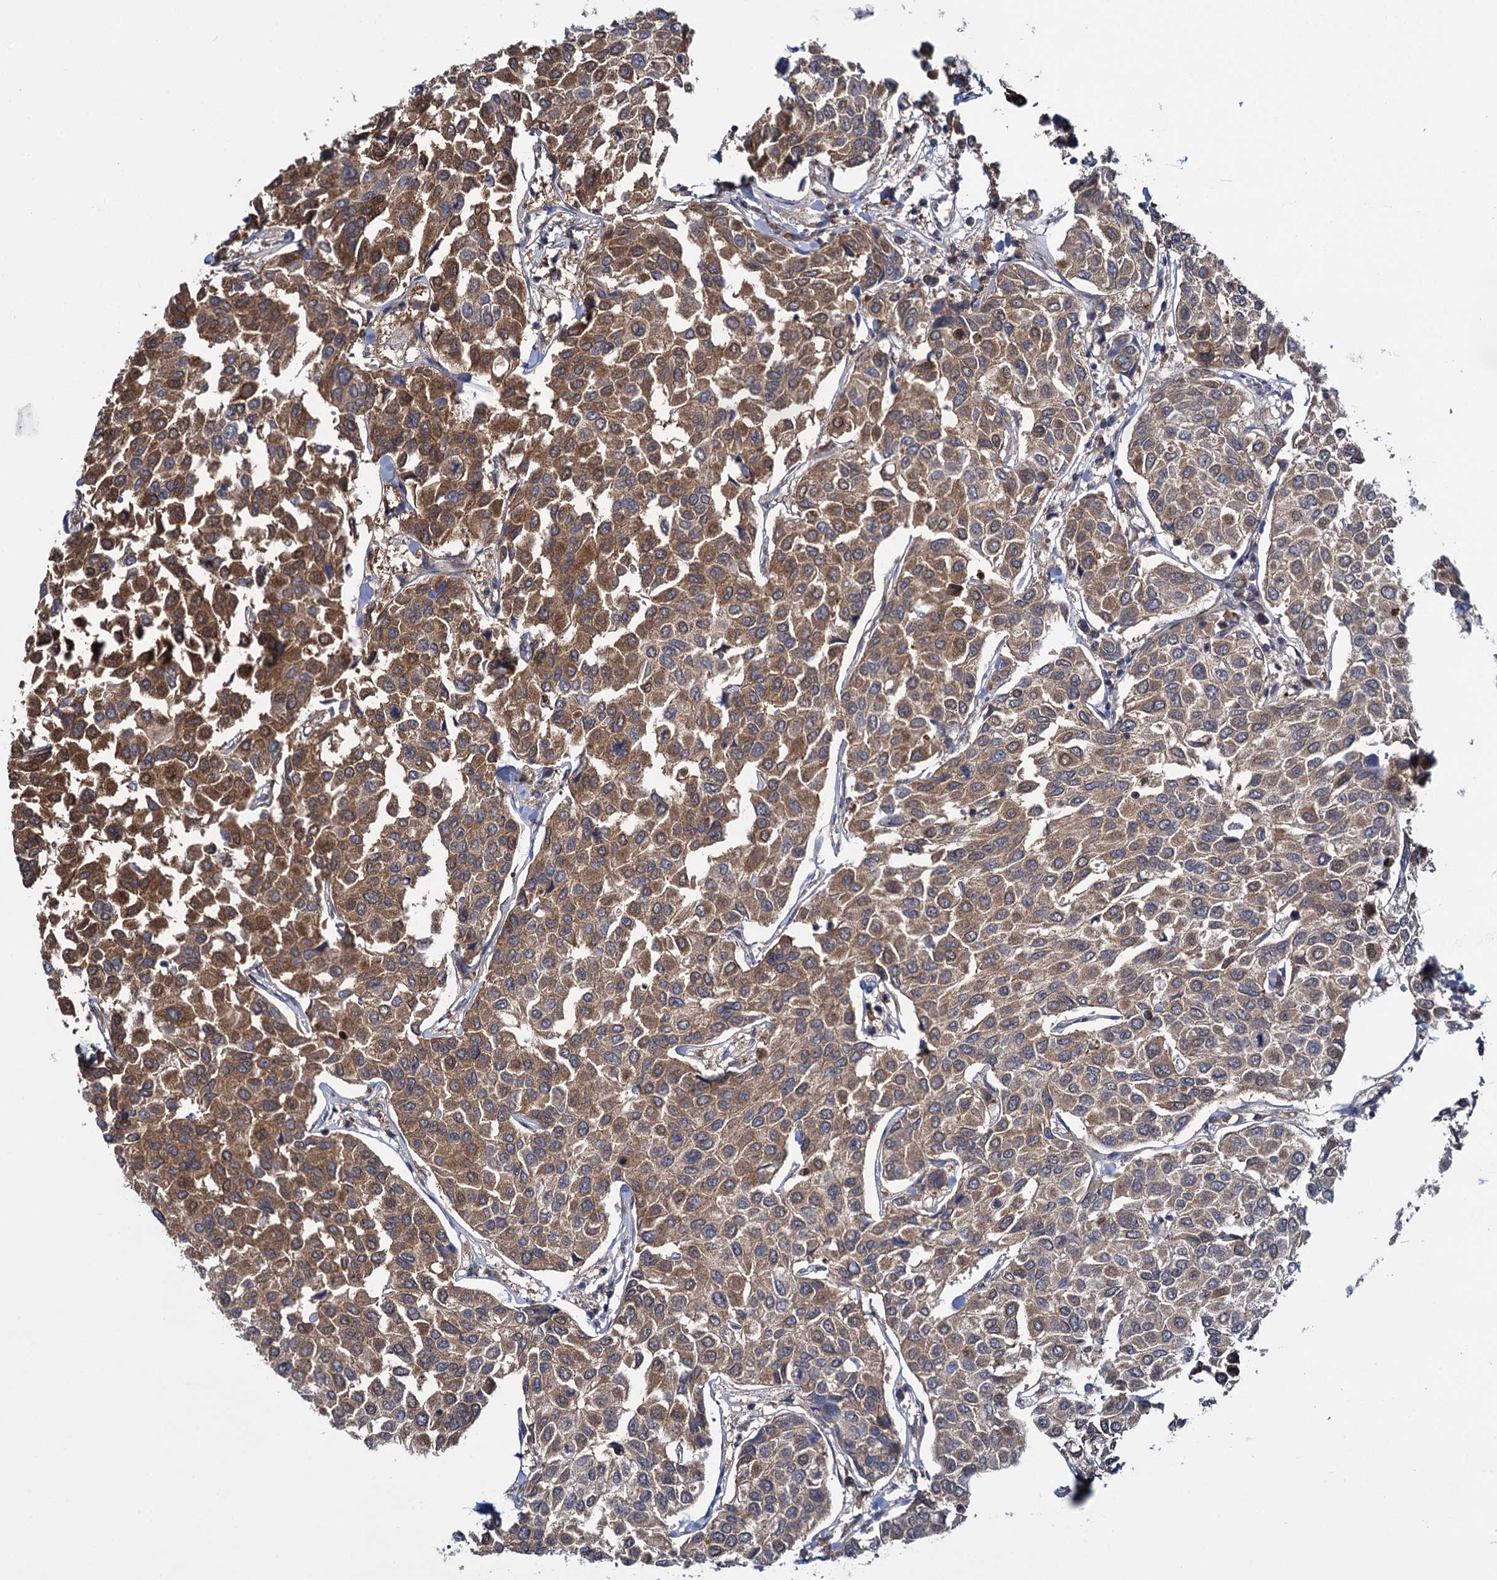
{"staining": {"intensity": "moderate", "quantity": ">75%", "location": "cytoplasmic/membranous"}, "tissue": "breast cancer", "cell_type": "Tumor cells", "image_type": "cancer", "snomed": [{"axis": "morphology", "description": "Duct carcinoma"}, {"axis": "topography", "description": "Breast"}], "caption": "High-magnification brightfield microscopy of intraductal carcinoma (breast) stained with DAB (brown) and counterstained with hematoxylin (blue). tumor cells exhibit moderate cytoplasmic/membranous staining is identified in about>75% of cells.", "gene": "GLO1", "patient": {"sex": "female", "age": 55}}